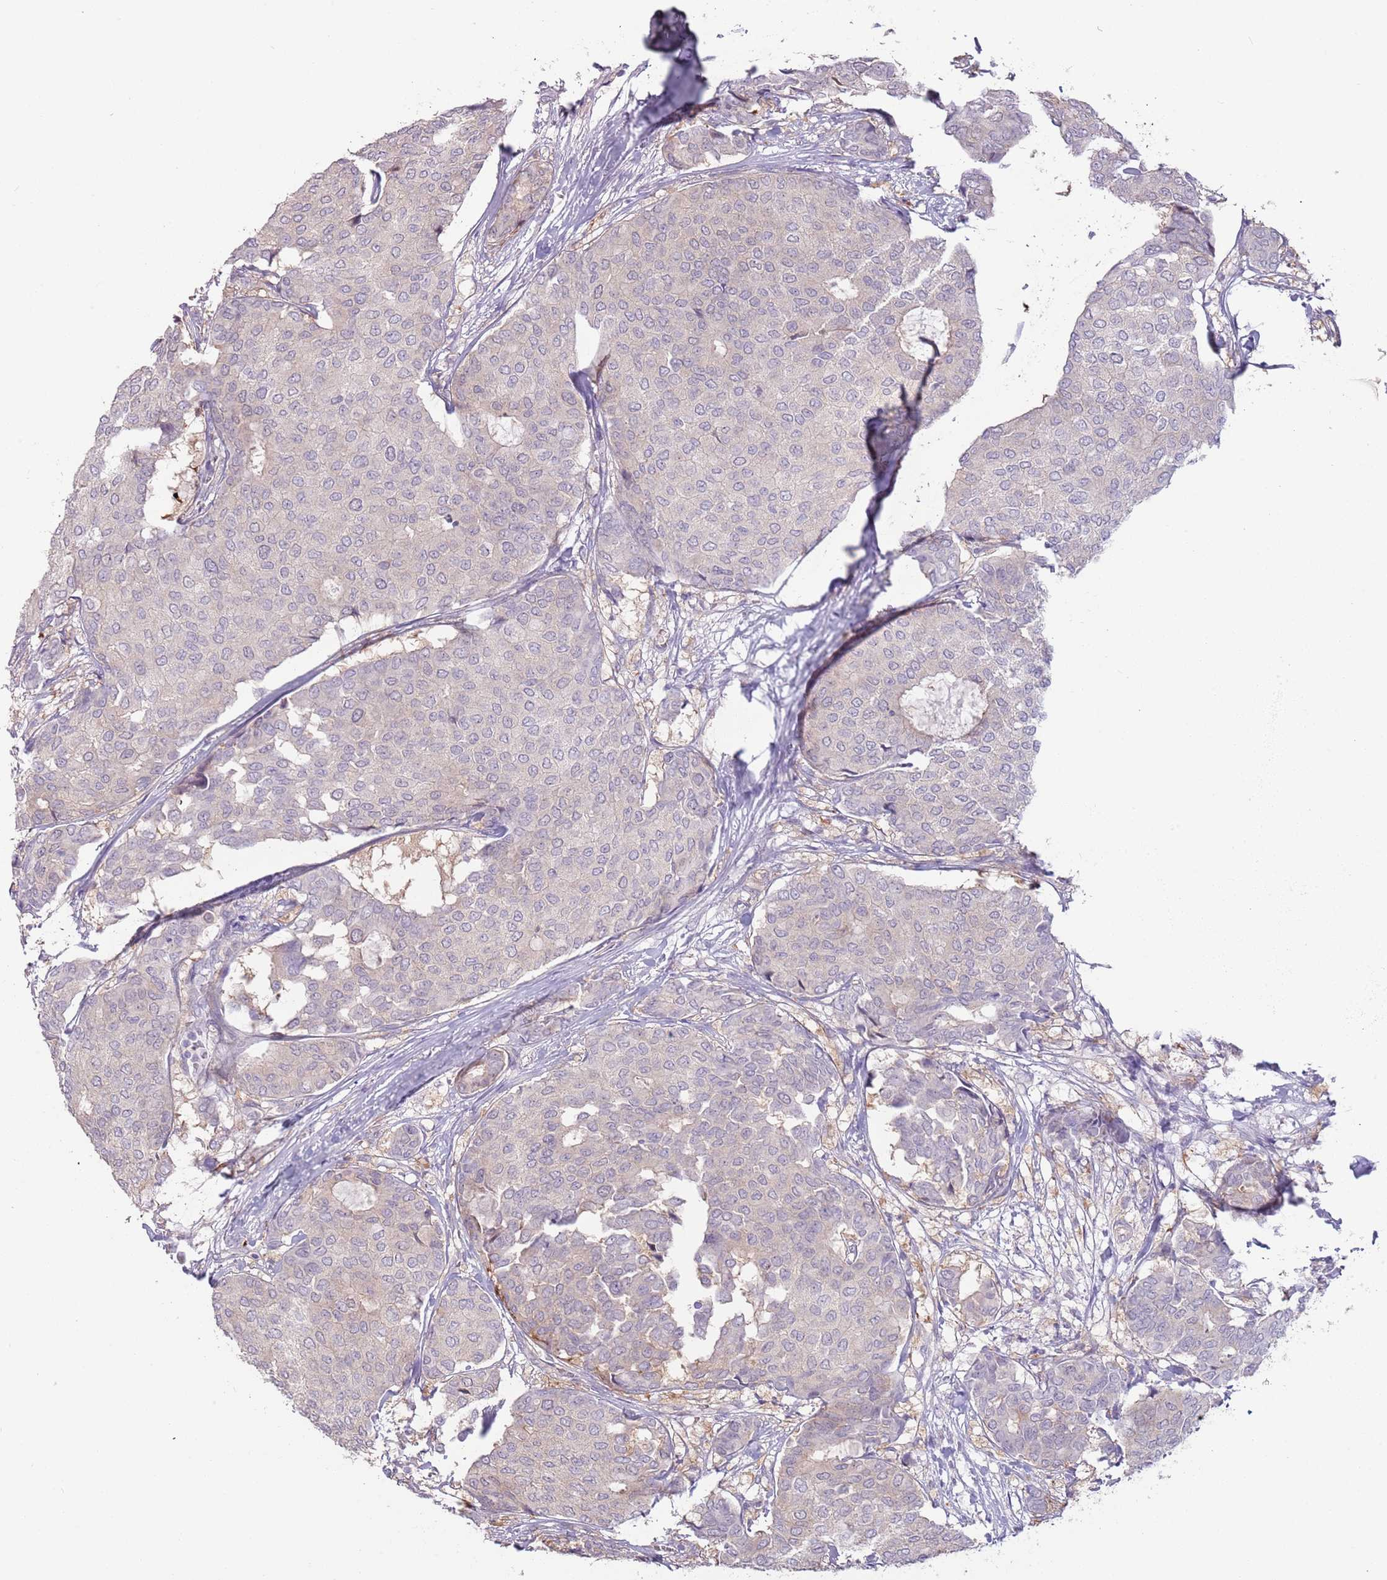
{"staining": {"intensity": "negative", "quantity": "none", "location": "none"}, "tissue": "breast cancer", "cell_type": "Tumor cells", "image_type": "cancer", "snomed": [{"axis": "morphology", "description": "Duct carcinoma"}, {"axis": "topography", "description": "Breast"}], "caption": "There is no significant positivity in tumor cells of breast invasive ductal carcinoma. Brightfield microscopy of immunohistochemistry stained with DAB (3,3'-diaminobenzidine) (brown) and hematoxylin (blue), captured at high magnification.", "gene": "LDHD", "patient": {"sex": "female", "age": 75}}